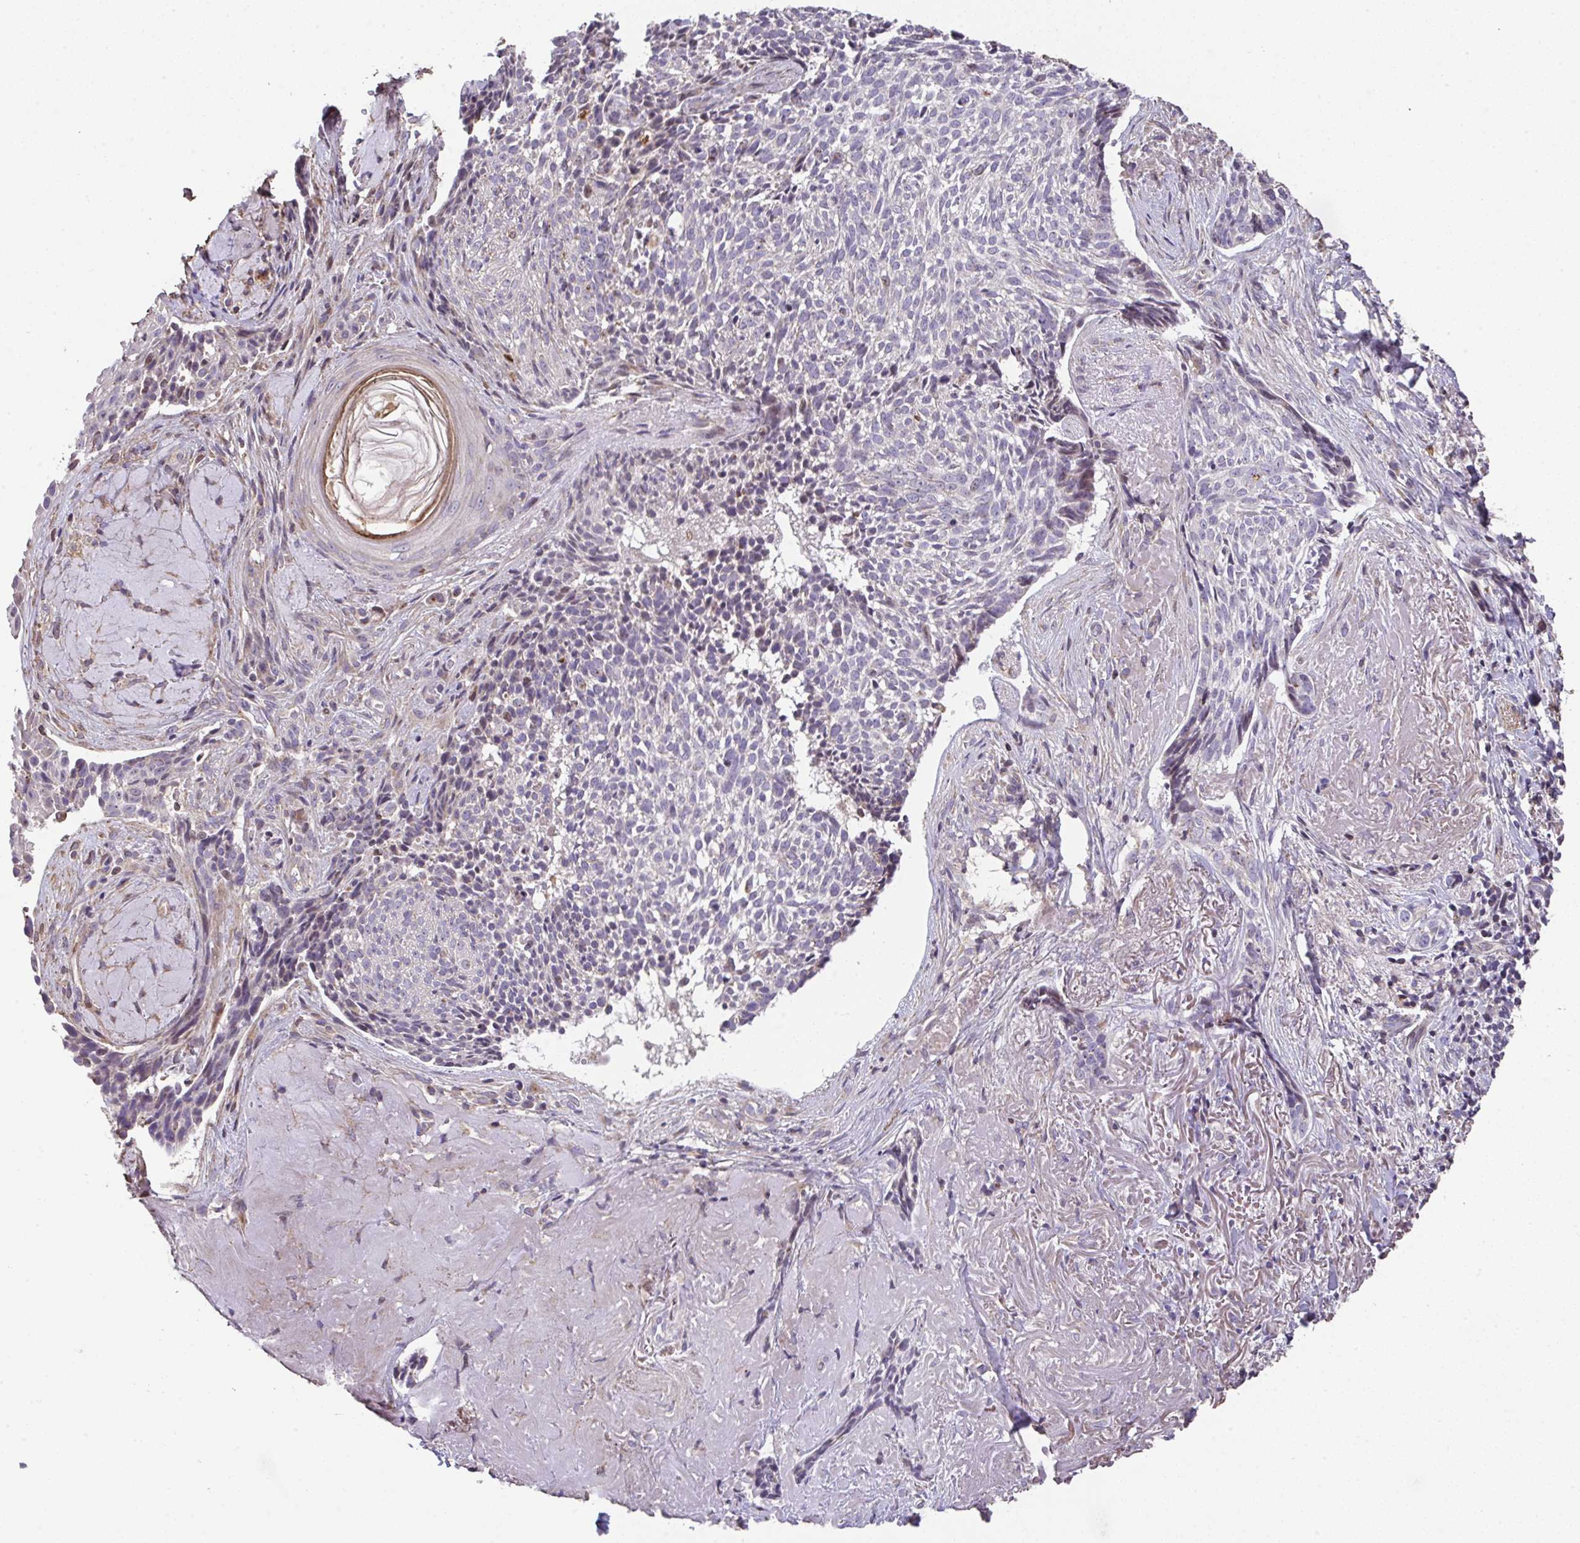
{"staining": {"intensity": "negative", "quantity": "none", "location": "none"}, "tissue": "skin cancer", "cell_type": "Tumor cells", "image_type": "cancer", "snomed": [{"axis": "morphology", "description": "Basal cell carcinoma"}, {"axis": "topography", "description": "Skin"}, {"axis": "topography", "description": "Skin of face"}], "caption": "The micrograph displays no staining of tumor cells in skin cancer (basal cell carcinoma).", "gene": "RUNDC3B", "patient": {"sex": "female", "age": 95}}